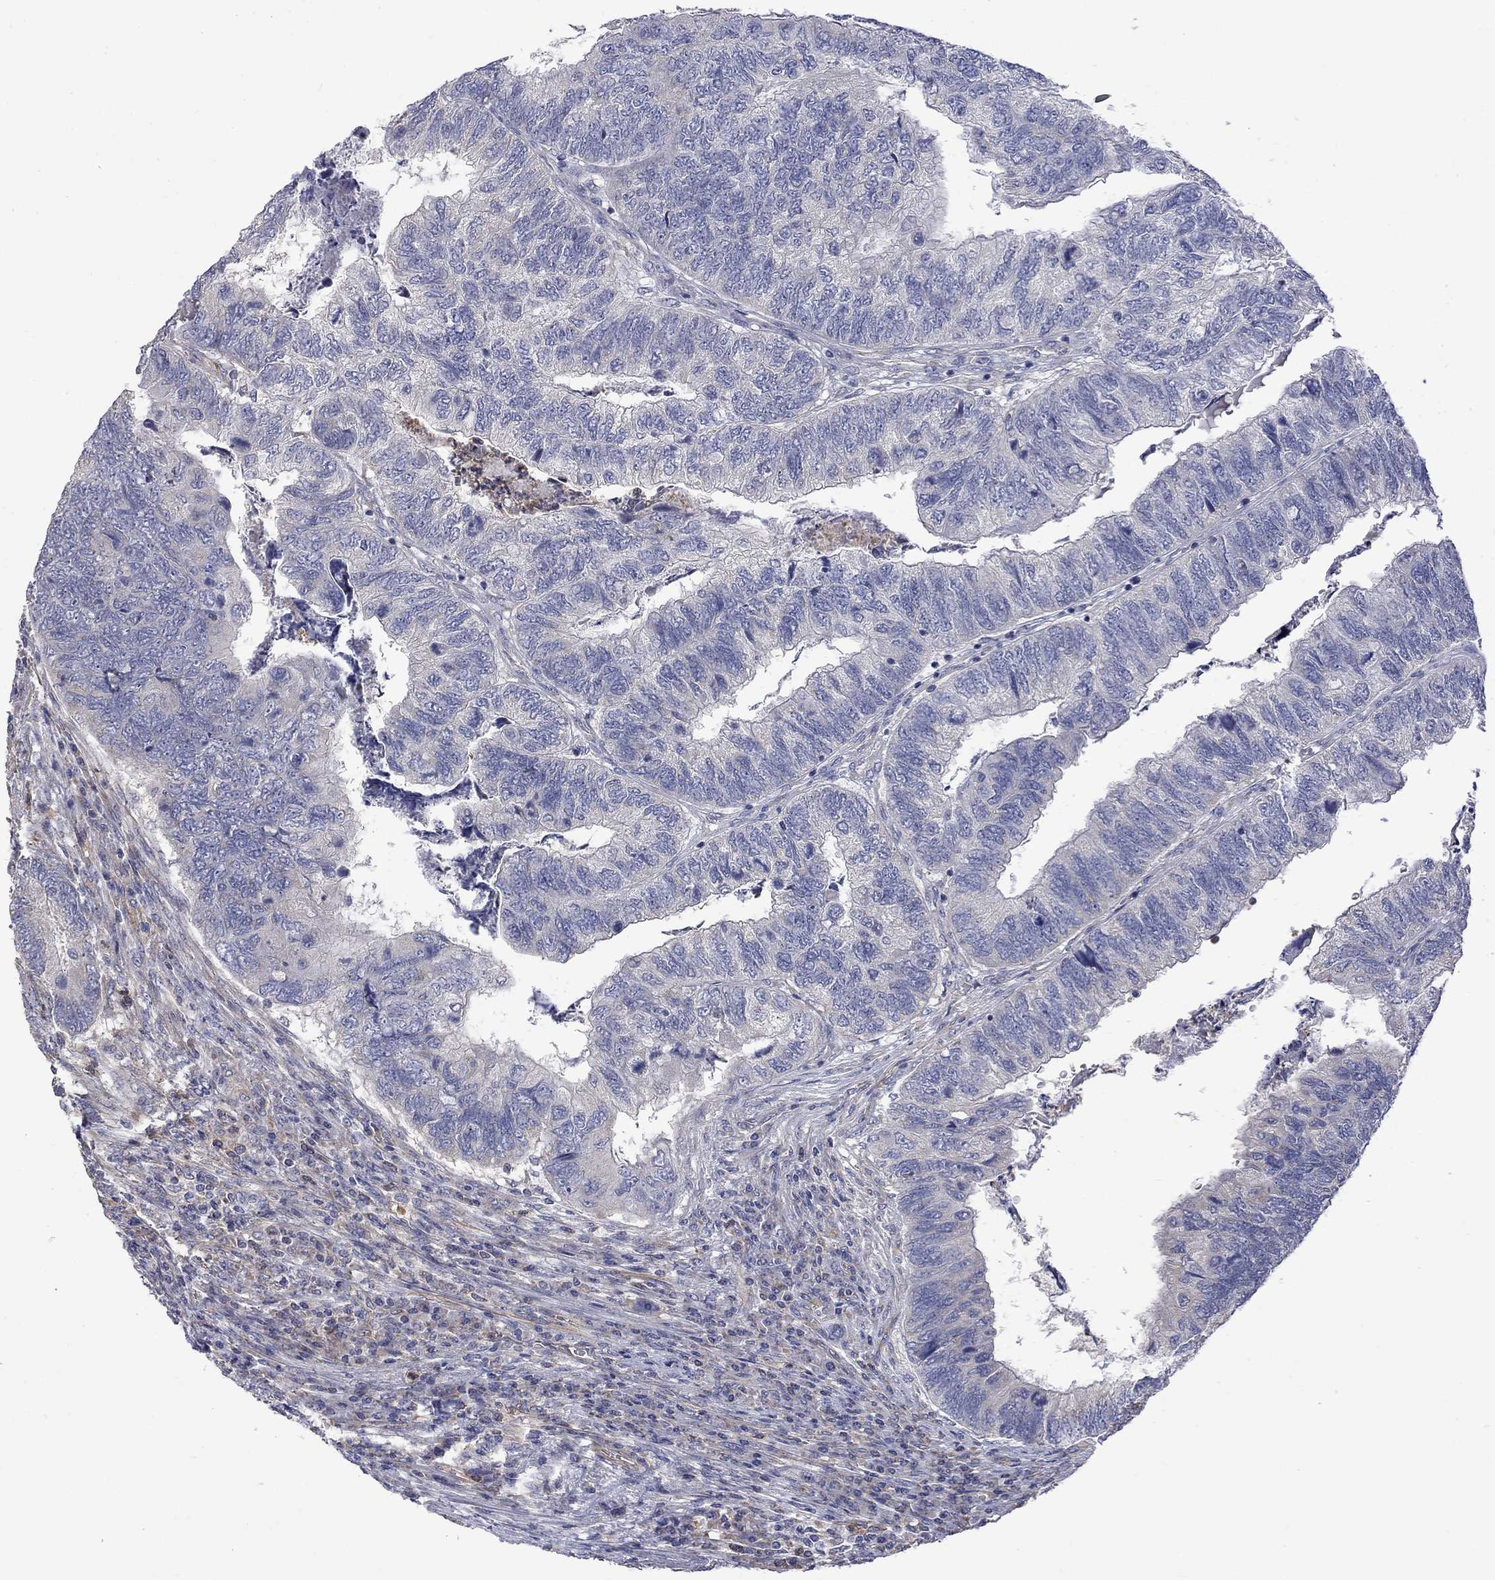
{"staining": {"intensity": "negative", "quantity": "none", "location": "none"}, "tissue": "colorectal cancer", "cell_type": "Tumor cells", "image_type": "cancer", "snomed": [{"axis": "morphology", "description": "Adenocarcinoma, NOS"}, {"axis": "topography", "description": "Colon"}], "caption": "DAB immunohistochemical staining of colorectal adenocarcinoma displays no significant staining in tumor cells.", "gene": "CAMKK2", "patient": {"sex": "female", "age": 67}}